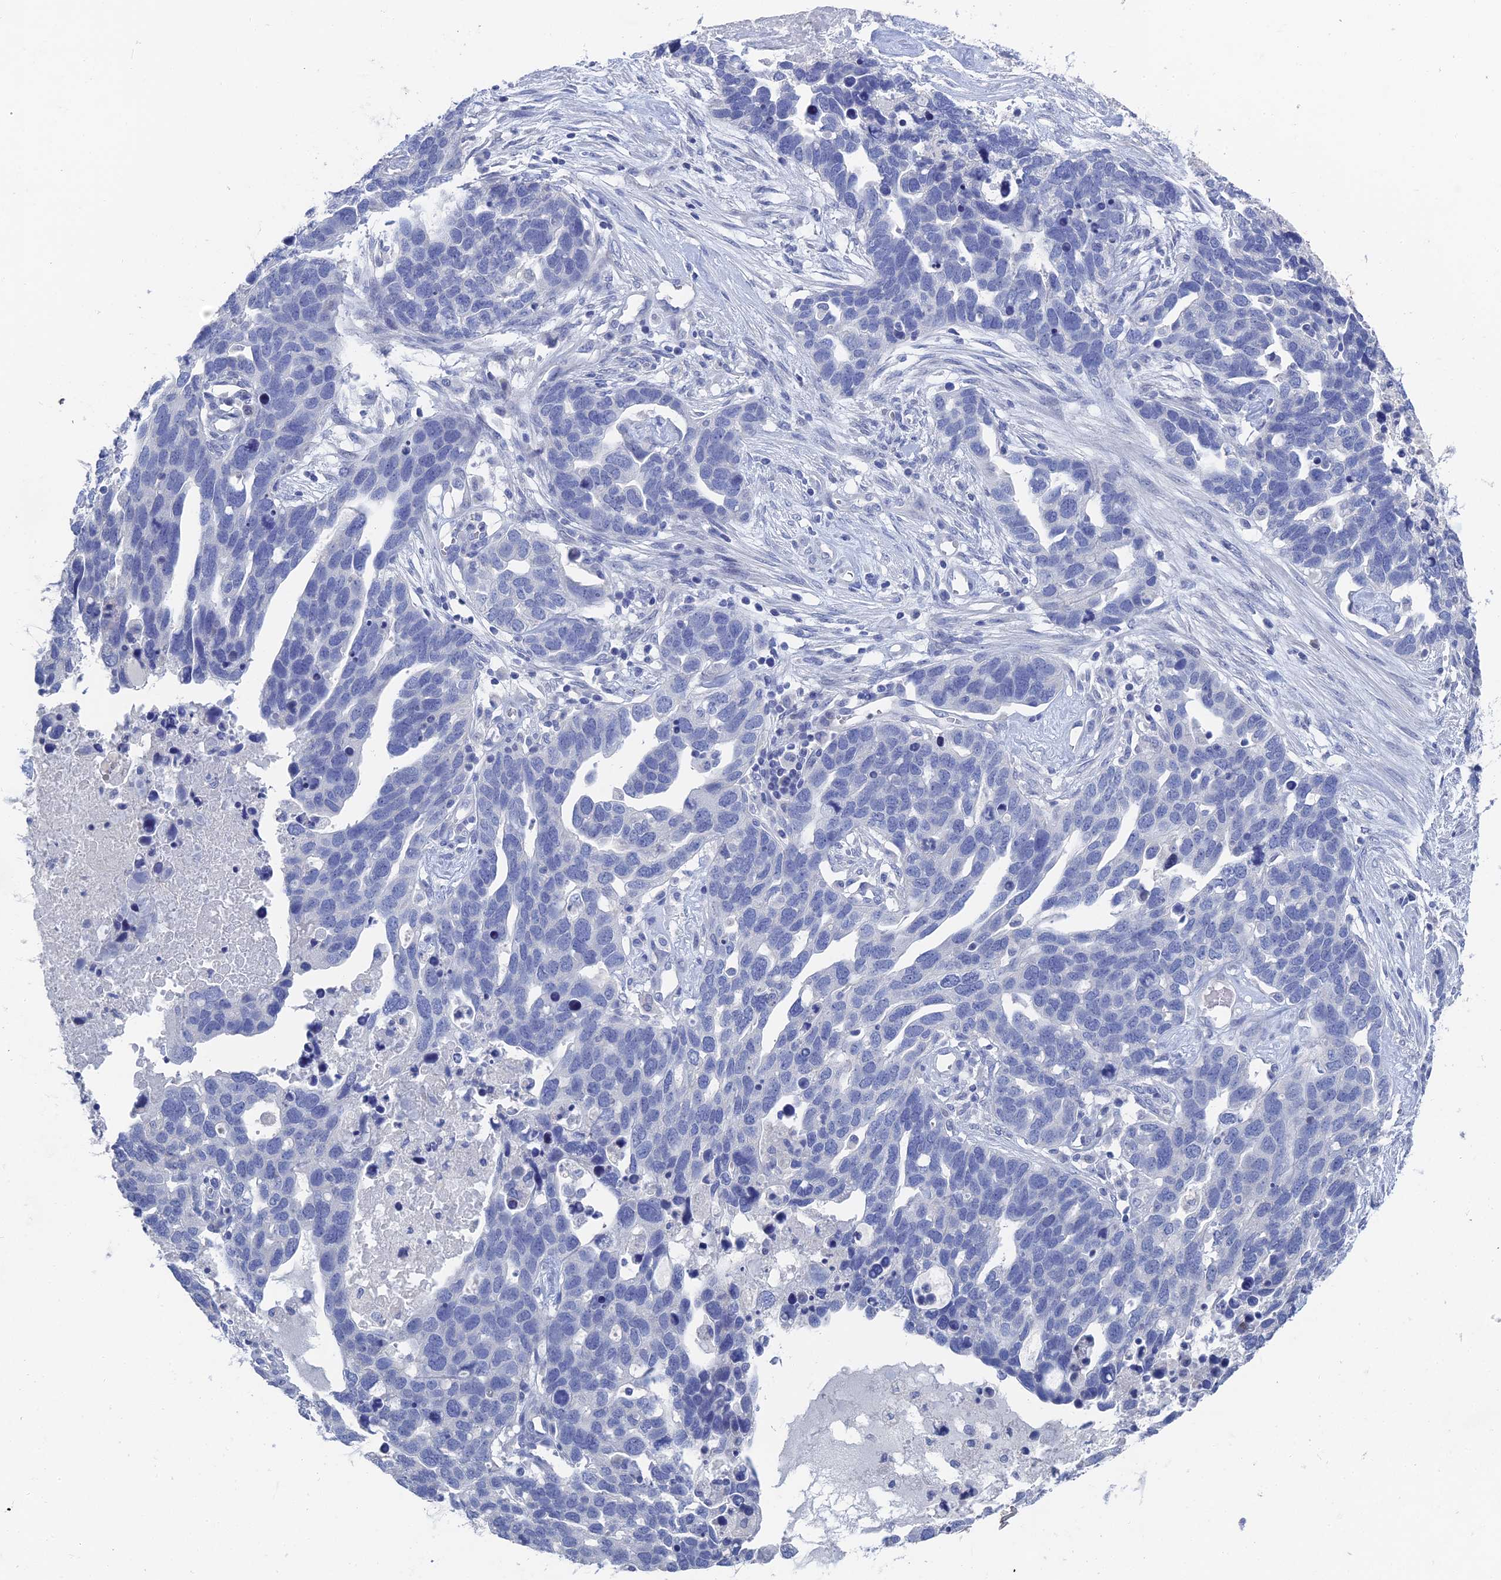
{"staining": {"intensity": "negative", "quantity": "none", "location": "none"}, "tissue": "ovarian cancer", "cell_type": "Tumor cells", "image_type": "cancer", "snomed": [{"axis": "morphology", "description": "Cystadenocarcinoma, serous, NOS"}, {"axis": "topography", "description": "Ovary"}], "caption": "Image shows no protein positivity in tumor cells of ovarian cancer tissue. Nuclei are stained in blue.", "gene": "GFAP", "patient": {"sex": "female", "age": 54}}